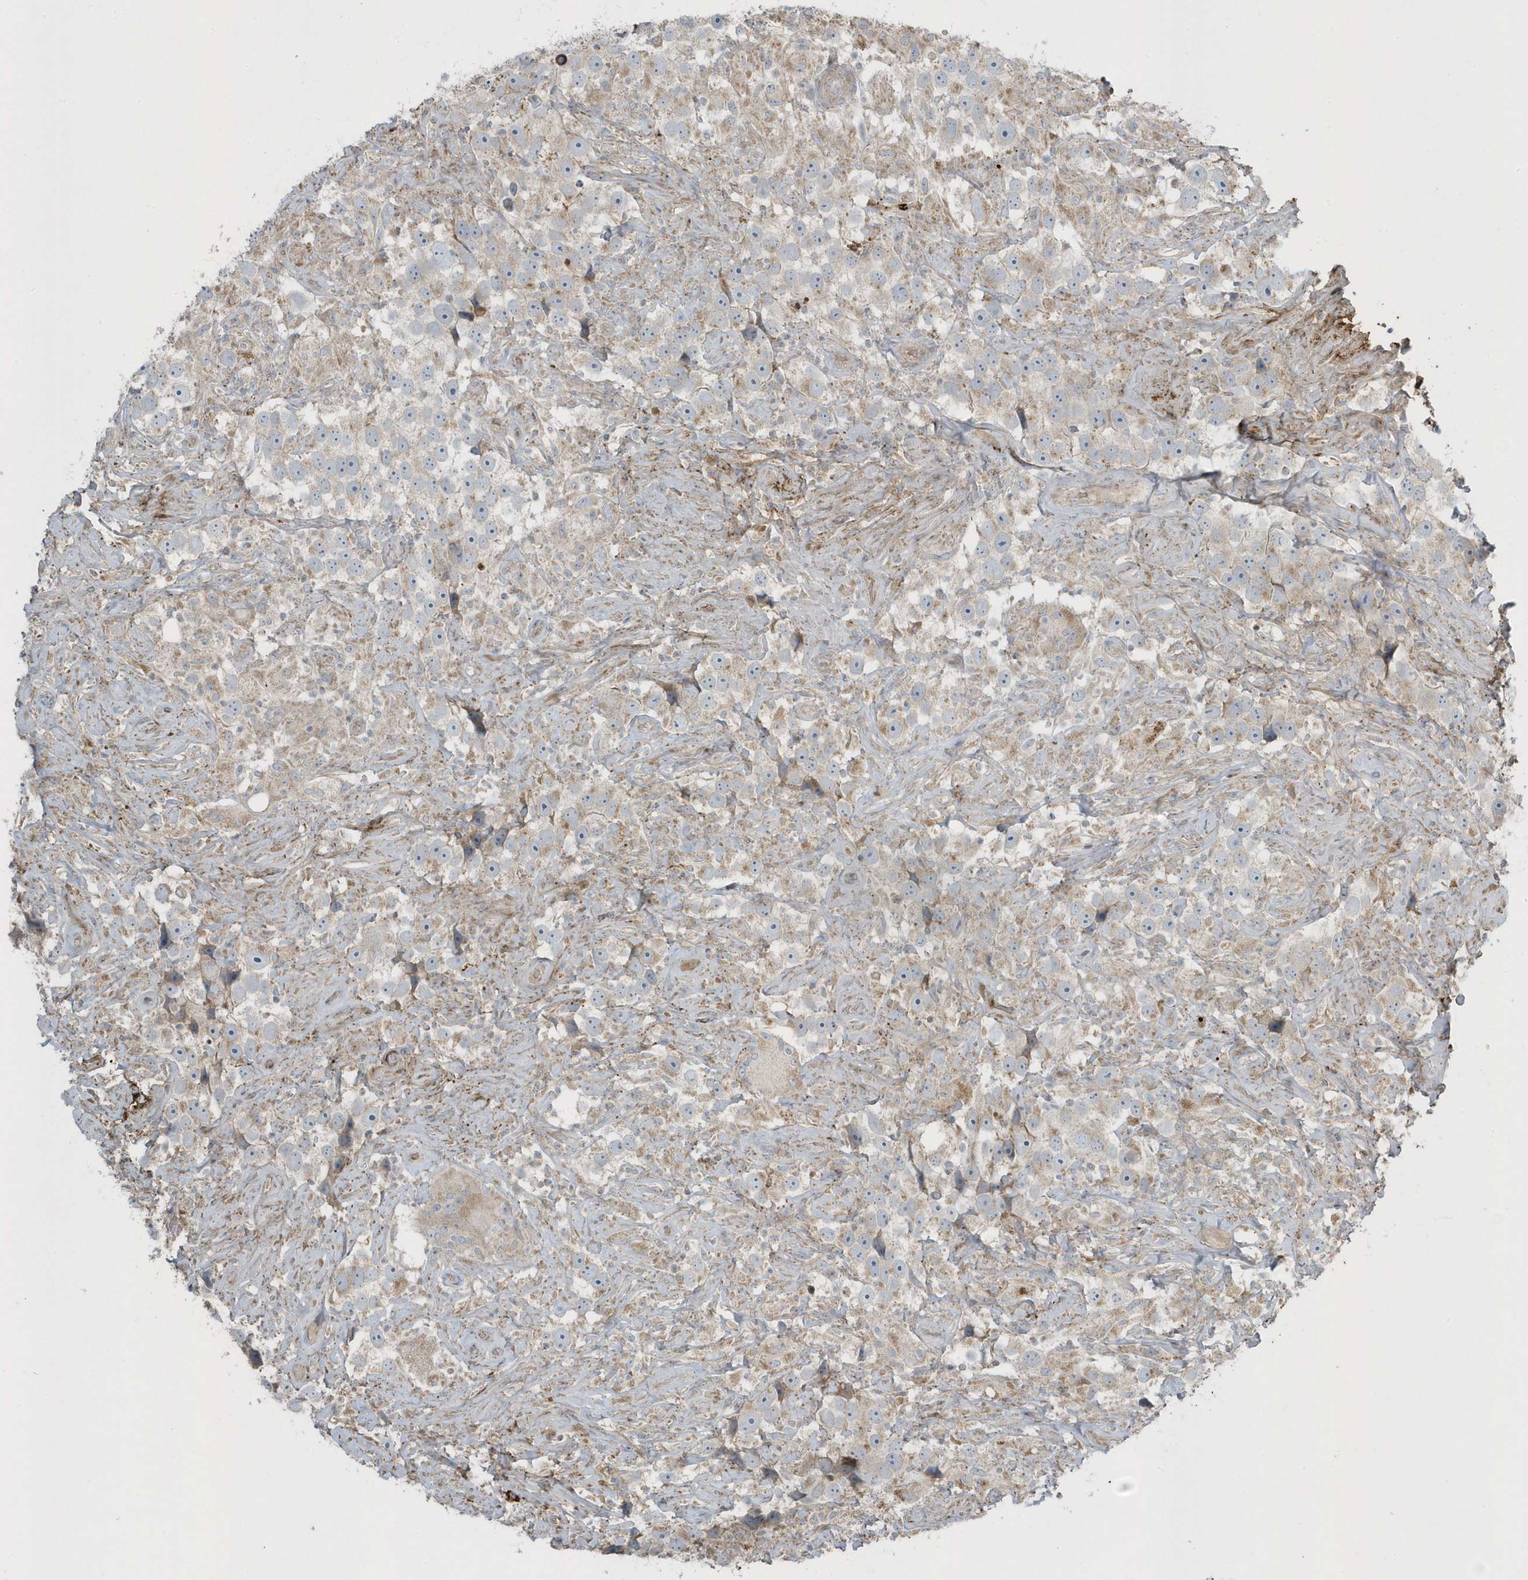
{"staining": {"intensity": "weak", "quantity": "25%-75%", "location": "cytoplasmic/membranous"}, "tissue": "testis cancer", "cell_type": "Tumor cells", "image_type": "cancer", "snomed": [{"axis": "morphology", "description": "Seminoma, NOS"}, {"axis": "topography", "description": "Testis"}], "caption": "This is a micrograph of immunohistochemistry (IHC) staining of testis cancer (seminoma), which shows weak staining in the cytoplasmic/membranous of tumor cells.", "gene": "SLC38A2", "patient": {"sex": "male", "age": 49}}